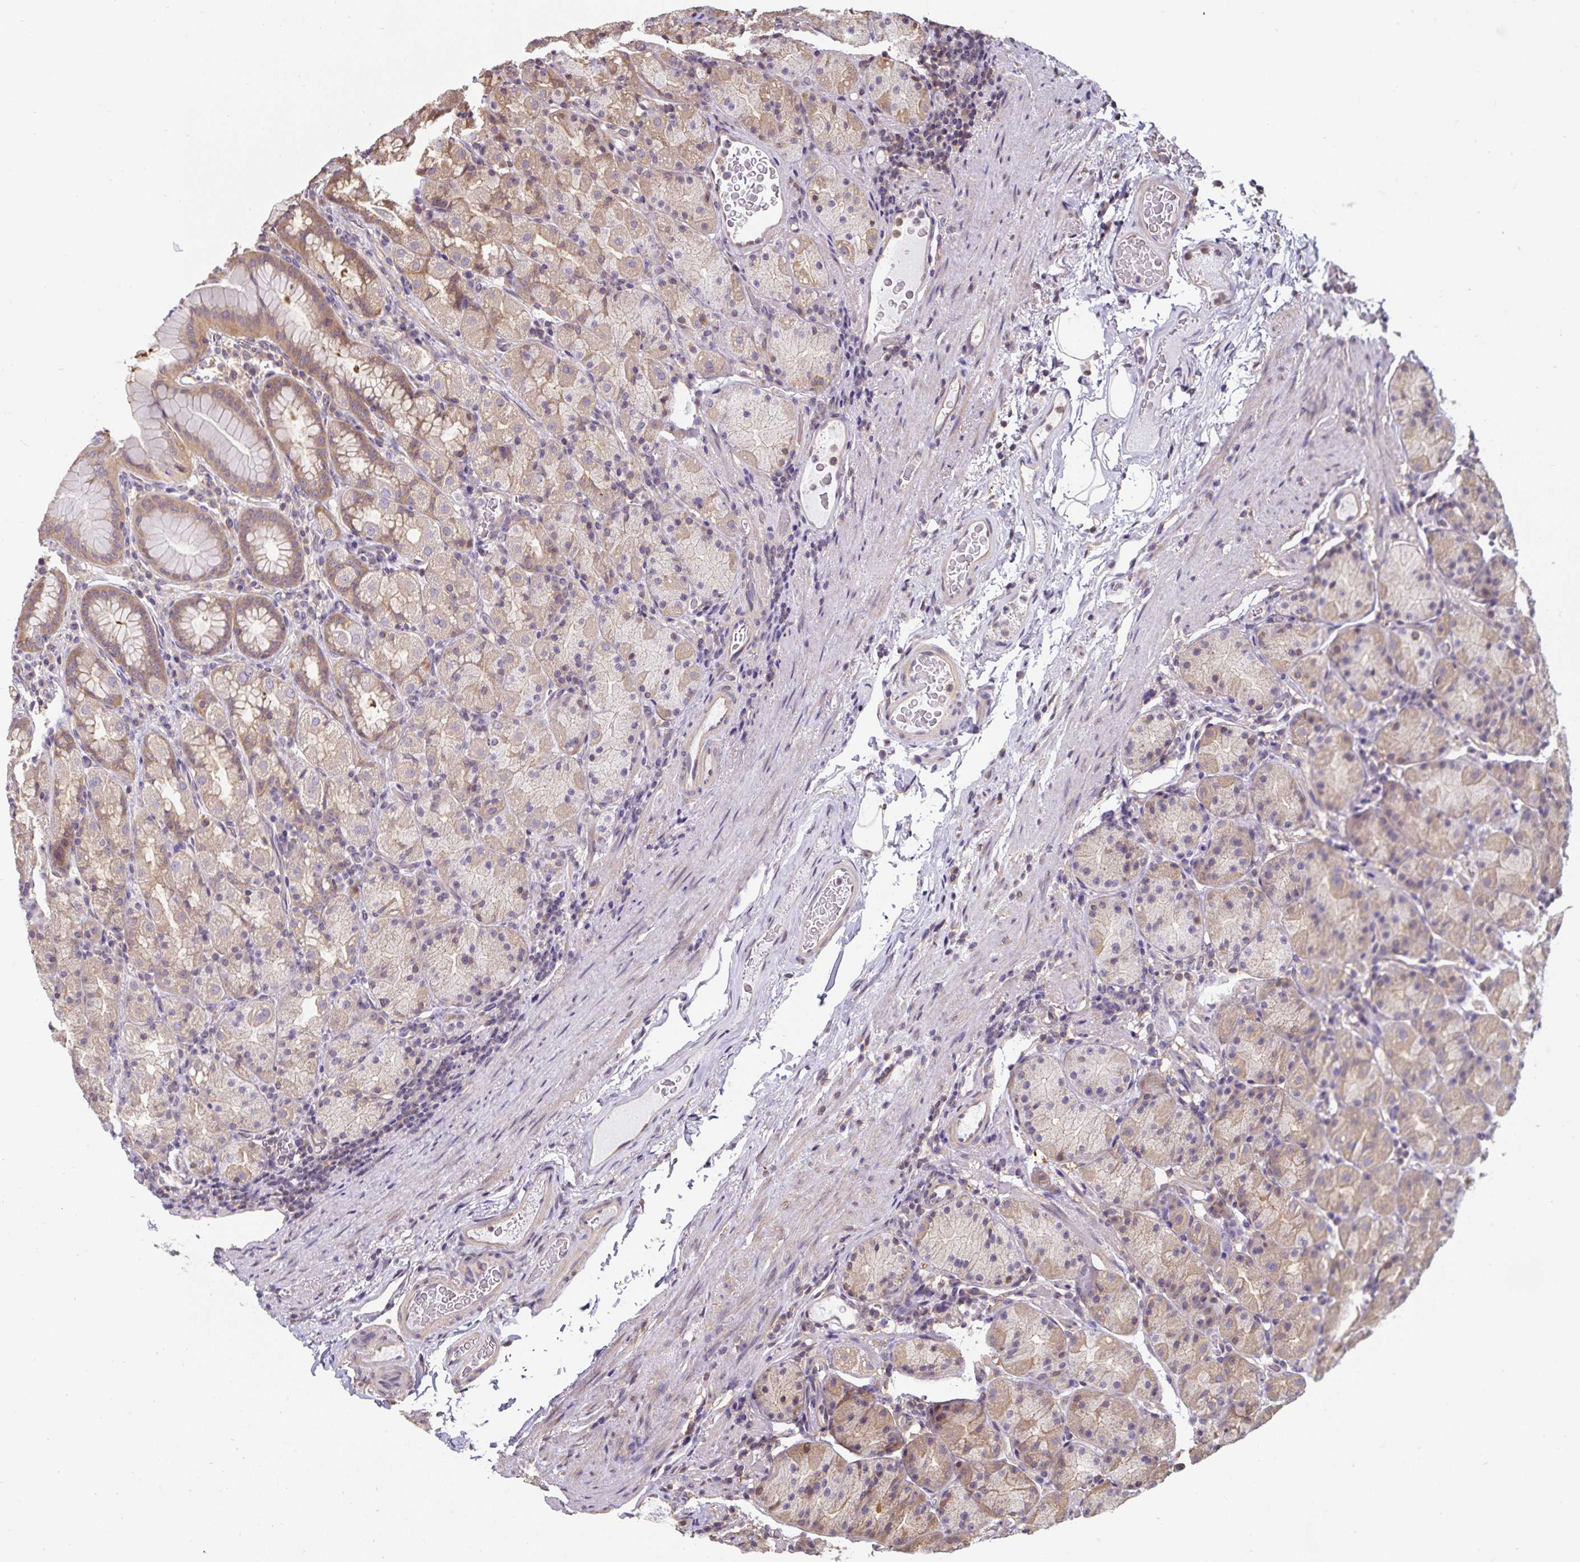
{"staining": {"intensity": "moderate", "quantity": ">75%", "location": "cytoplasmic/membranous"}, "tissue": "stomach", "cell_type": "Glandular cells", "image_type": "normal", "snomed": [{"axis": "morphology", "description": "Normal tissue, NOS"}, {"axis": "topography", "description": "Stomach, upper"}, {"axis": "topography", "description": "Stomach"}], "caption": "High-magnification brightfield microscopy of unremarkable stomach stained with DAB (3,3'-diaminobenzidine) (brown) and counterstained with hematoxylin (blue). glandular cells exhibit moderate cytoplasmic/membranous expression is seen in about>75% of cells. (IHC, brightfield microscopy, high magnification).", "gene": "ST13", "patient": {"sex": "male", "age": 68}}